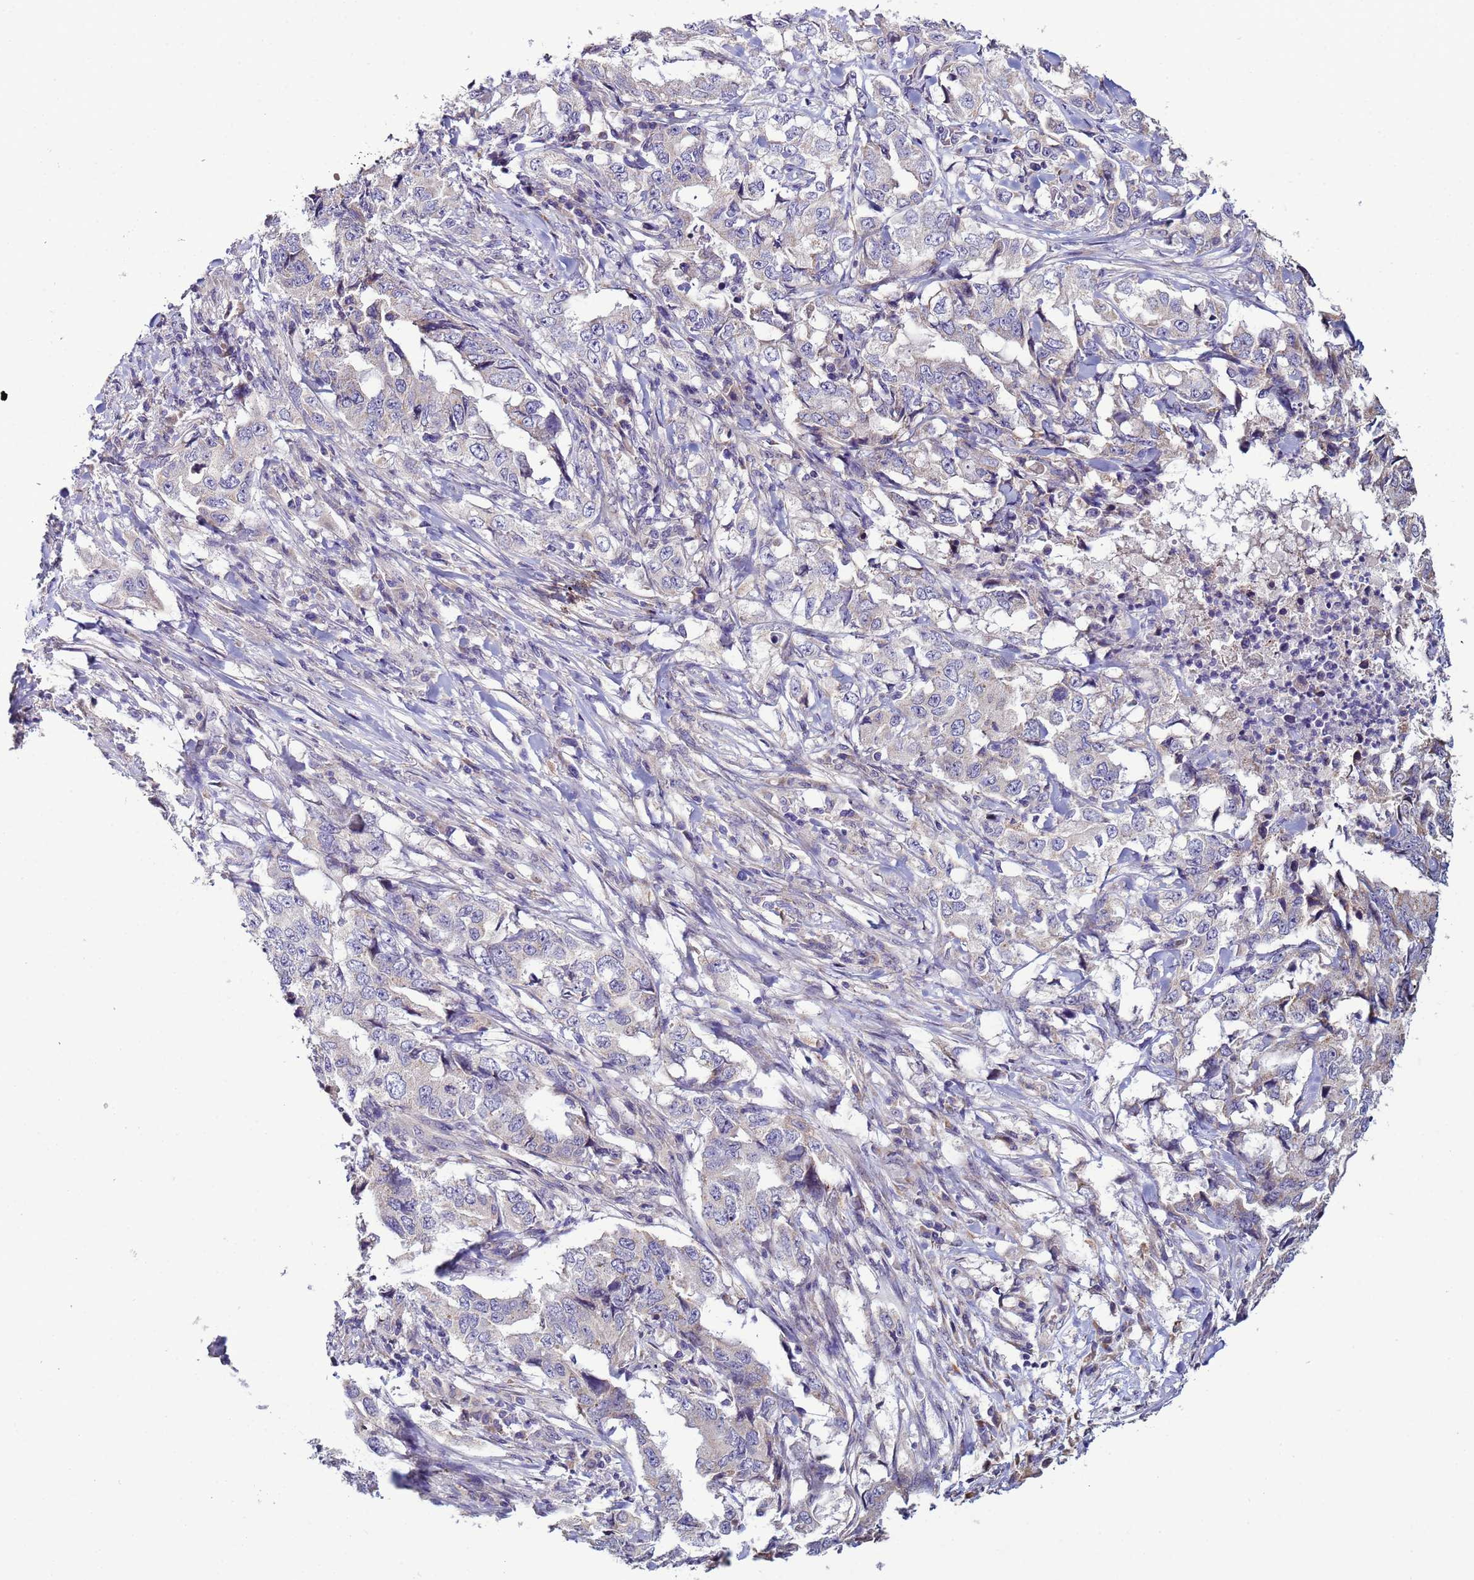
{"staining": {"intensity": "negative", "quantity": "none", "location": "none"}, "tissue": "lung cancer", "cell_type": "Tumor cells", "image_type": "cancer", "snomed": [{"axis": "morphology", "description": "Adenocarcinoma, NOS"}, {"axis": "topography", "description": "Lung"}], "caption": "Tumor cells are negative for brown protein staining in adenocarcinoma (lung). (Stains: DAB immunohistochemistry with hematoxylin counter stain, Microscopy: brightfield microscopy at high magnification).", "gene": "CLHC1", "patient": {"sex": "female", "age": 51}}